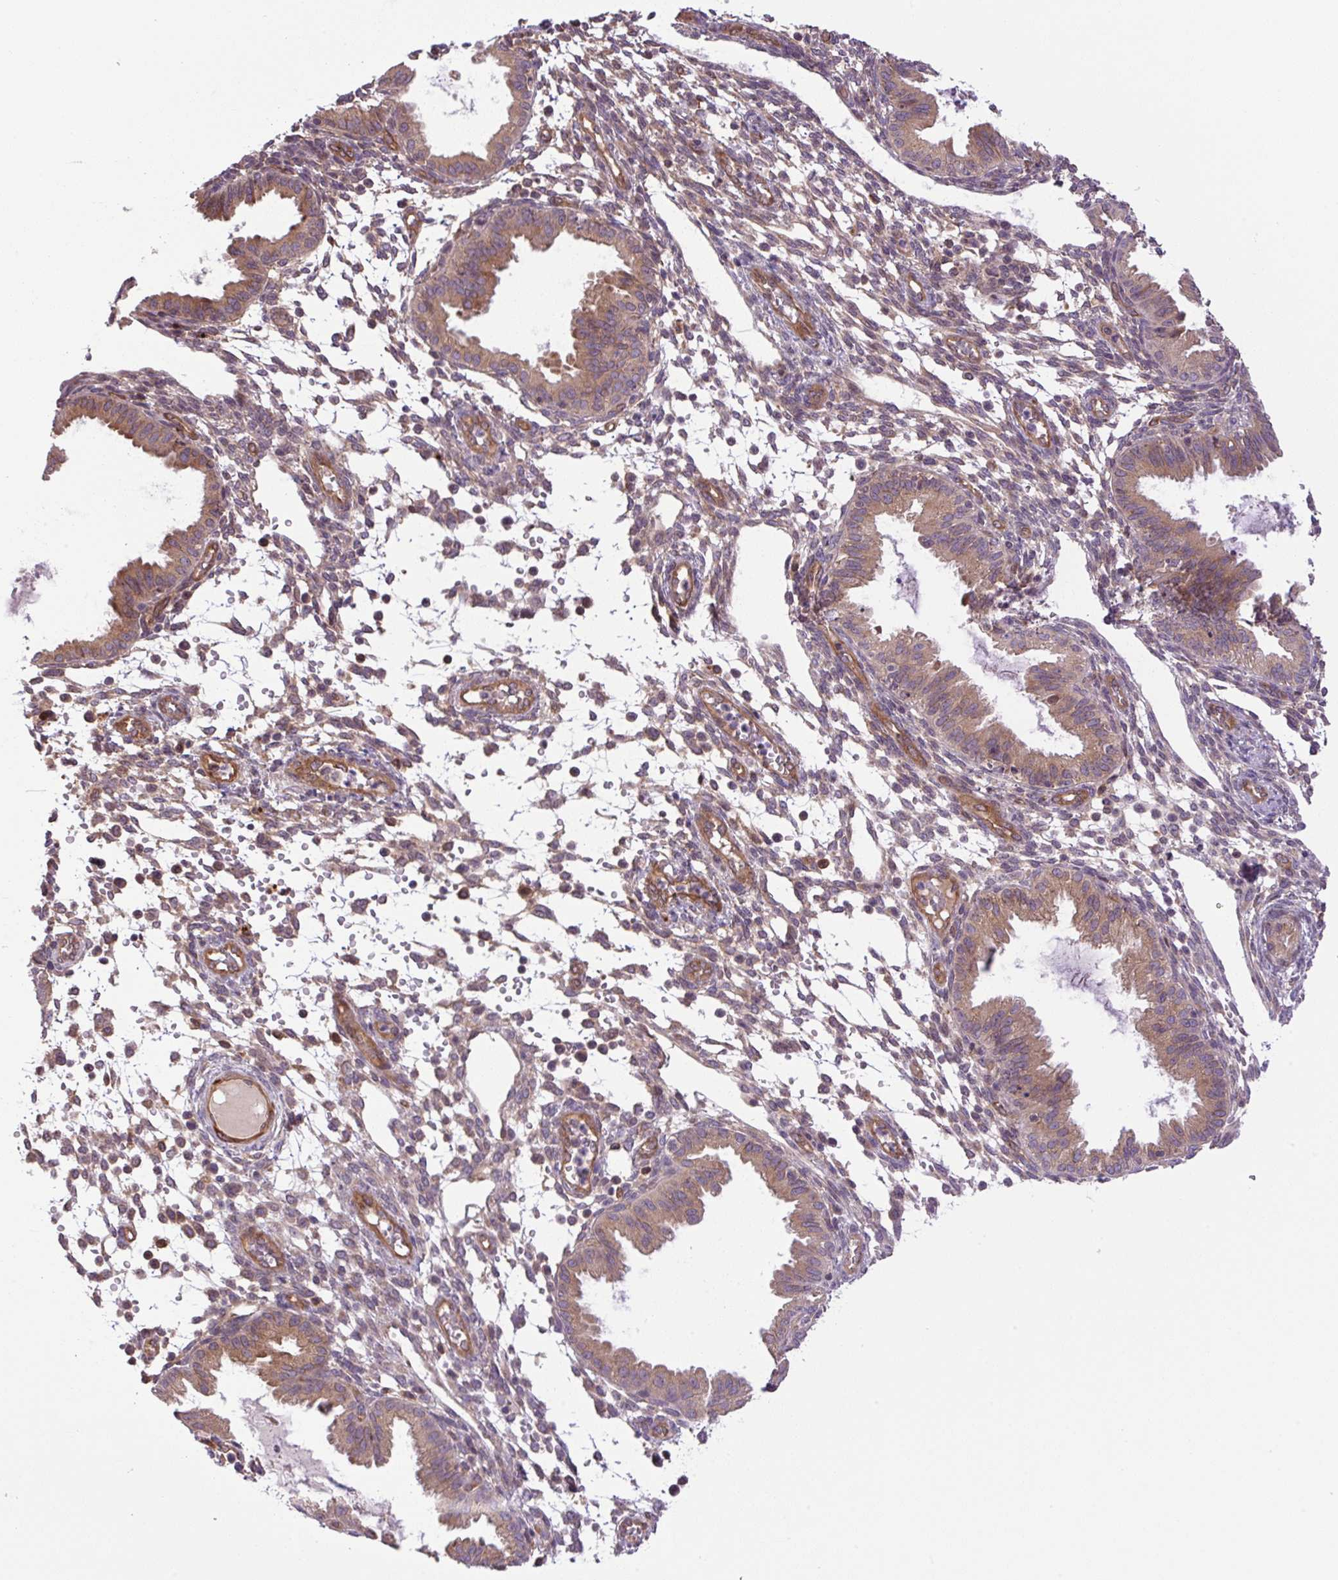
{"staining": {"intensity": "moderate", "quantity": "<25%", "location": "cytoplasmic/membranous"}, "tissue": "endometrium", "cell_type": "Cells in endometrial stroma", "image_type": "normal", "snomed": [{"axis": "morphology", "description": "Normal tissue, NOS"}, {"axis": "topography", "description": "Endometrium"}], "caption": "Brown immunohistochemical staining in benign endometrium reveals moderate cytoplasmic/membranous positivity in approximately <25% of cells in endometrial stroma.", "gene": "SEPTIN10", "patient": {"sex": "female", "age": 33}}